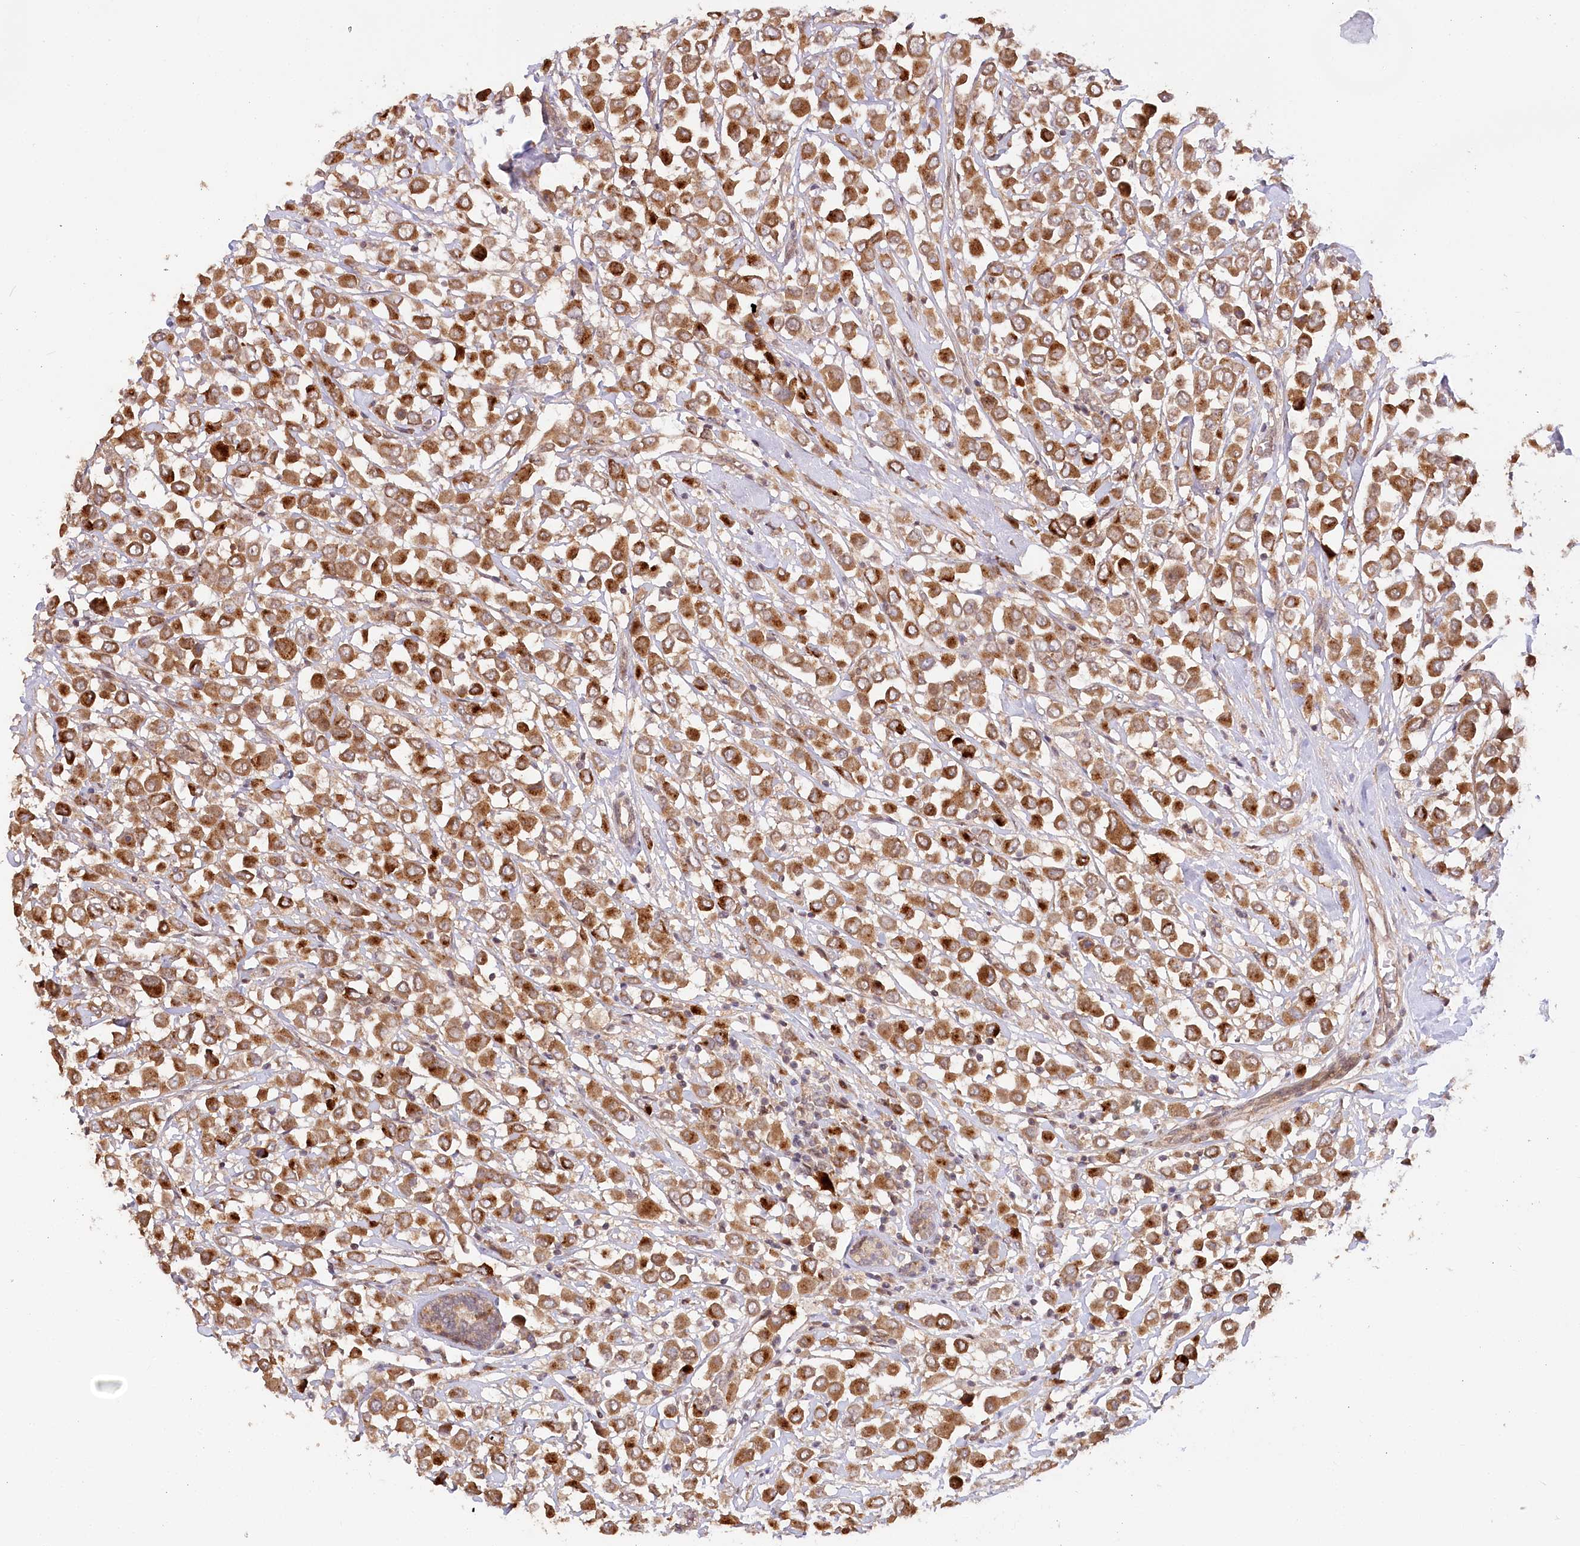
{"staining": {"intensity": "moderate", "quantity": ">75%", "location": "cytoplasmic/membranous"}, "tissue": "breast cancer", "cell_type": "Tumor cells", "image_type": "cancer", "snomed": [{"axis": "morphology", "description": "Duct carcinoma"}, {"axis": "topography", "description": "Breast"}], "caption": "Protein staining of infiltrating ductal carcinoma (breast) tissue demonstrates moderate cytoplasmic/membranous expression in approximately >75% of tumor cells. (Brightfield microscopy of DAB IHC at high magnification).", "gene": "CEP70", "patient": {"sex": "female", "age": 61}}